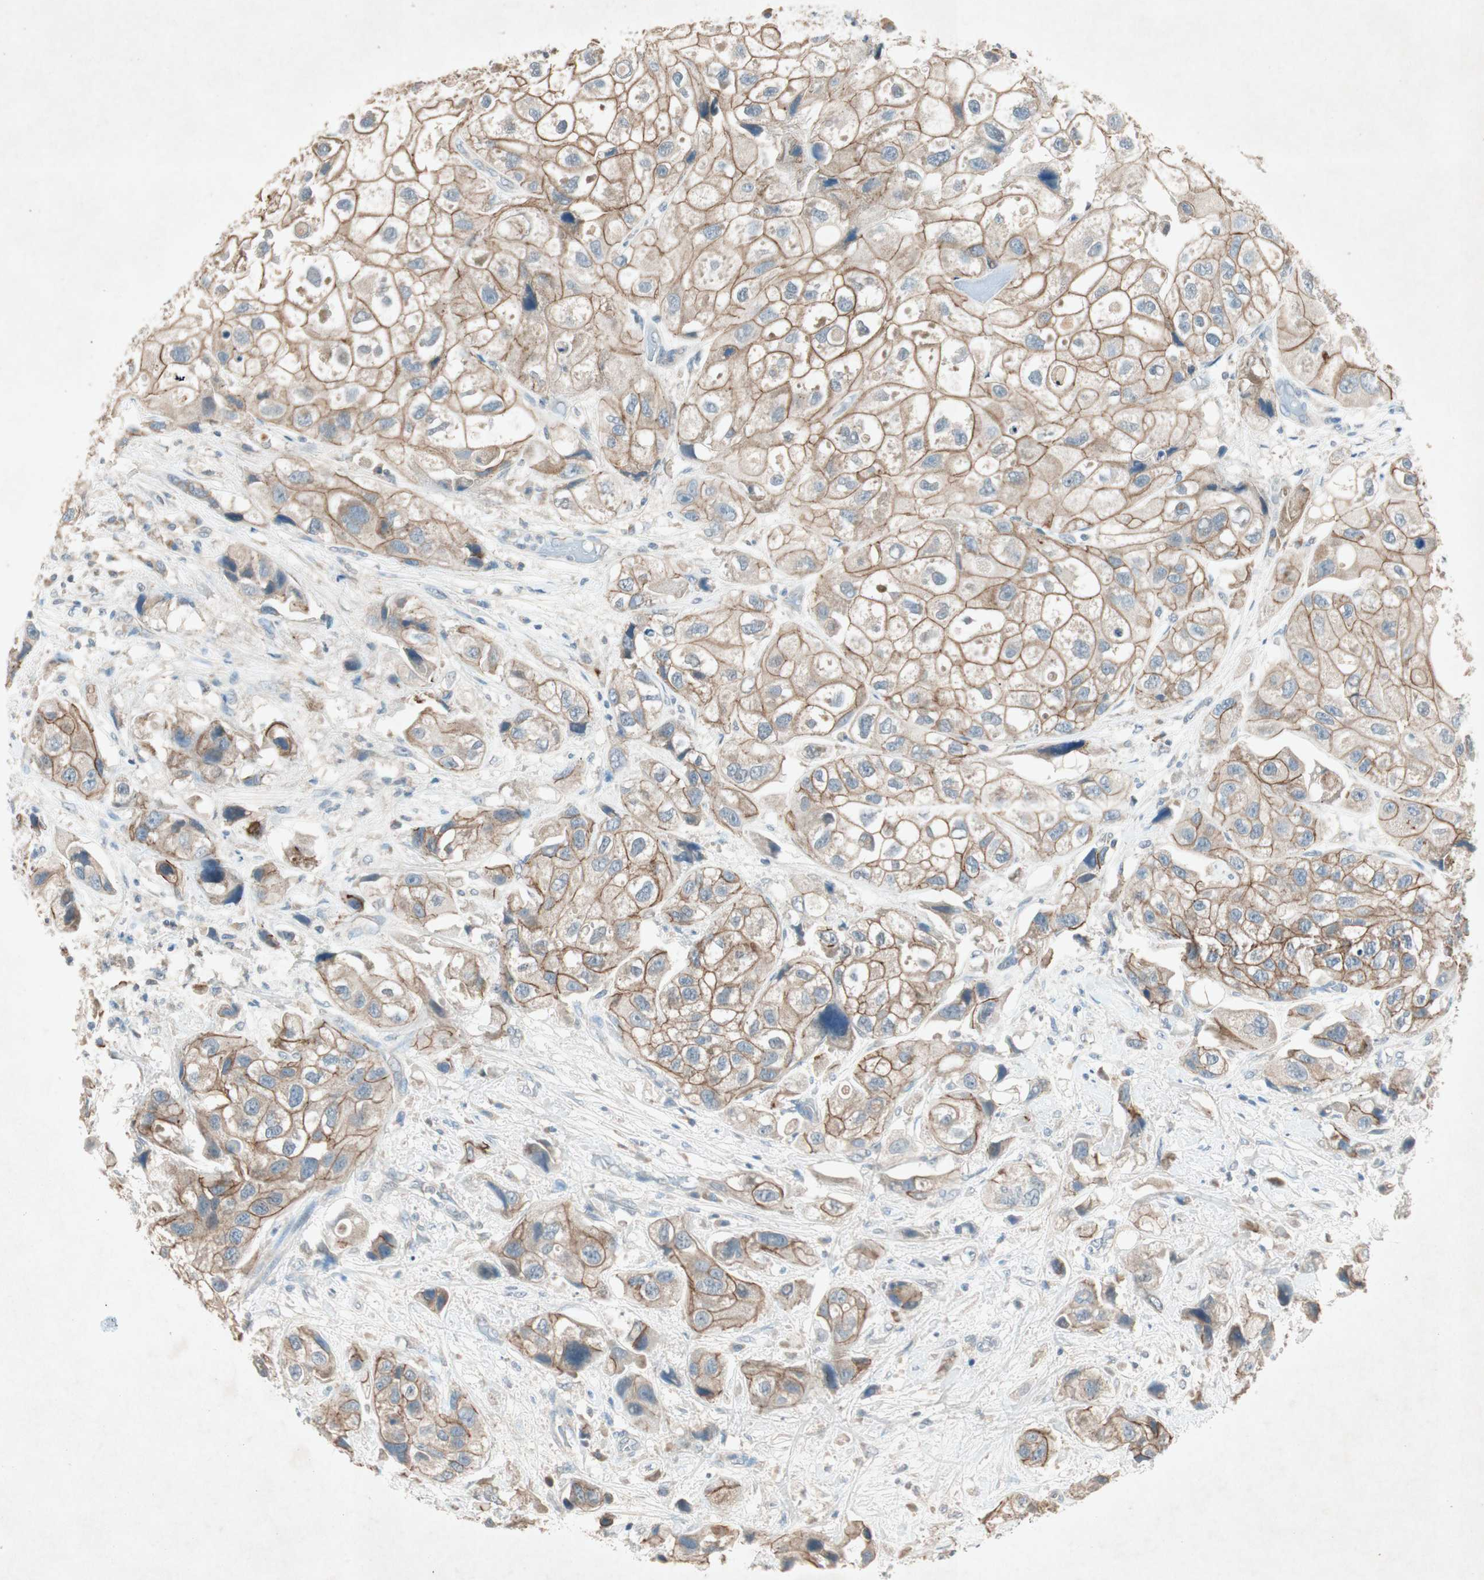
{"staining": {"intensity": "moderate", "quantity": ">75%", "location": "cytoplasmic/membranous"}, "tissue": "urothelial cancer", "cell_type": "Tumor cells", "image_type": "cancer", "snomed": [{"axis": "morphology", "description": "Urothelial carcinoma, High grade"}, {"axis": "topography", "description": "Urinary bladder"}], "caption": "IHC histopathology image of neoplastic tissue: human urothelial carcinoma (high-grade) stained using immunohistochemistry (IHC) exhibits medium levels of moderate protein expression localized specifically in the cytoplasmic/membranous of tumor cells, appearing as a cytoplasmic/membranous brown color.", "gene": "NKAIN1", "patient": {"sex": "female", "age": 64}}